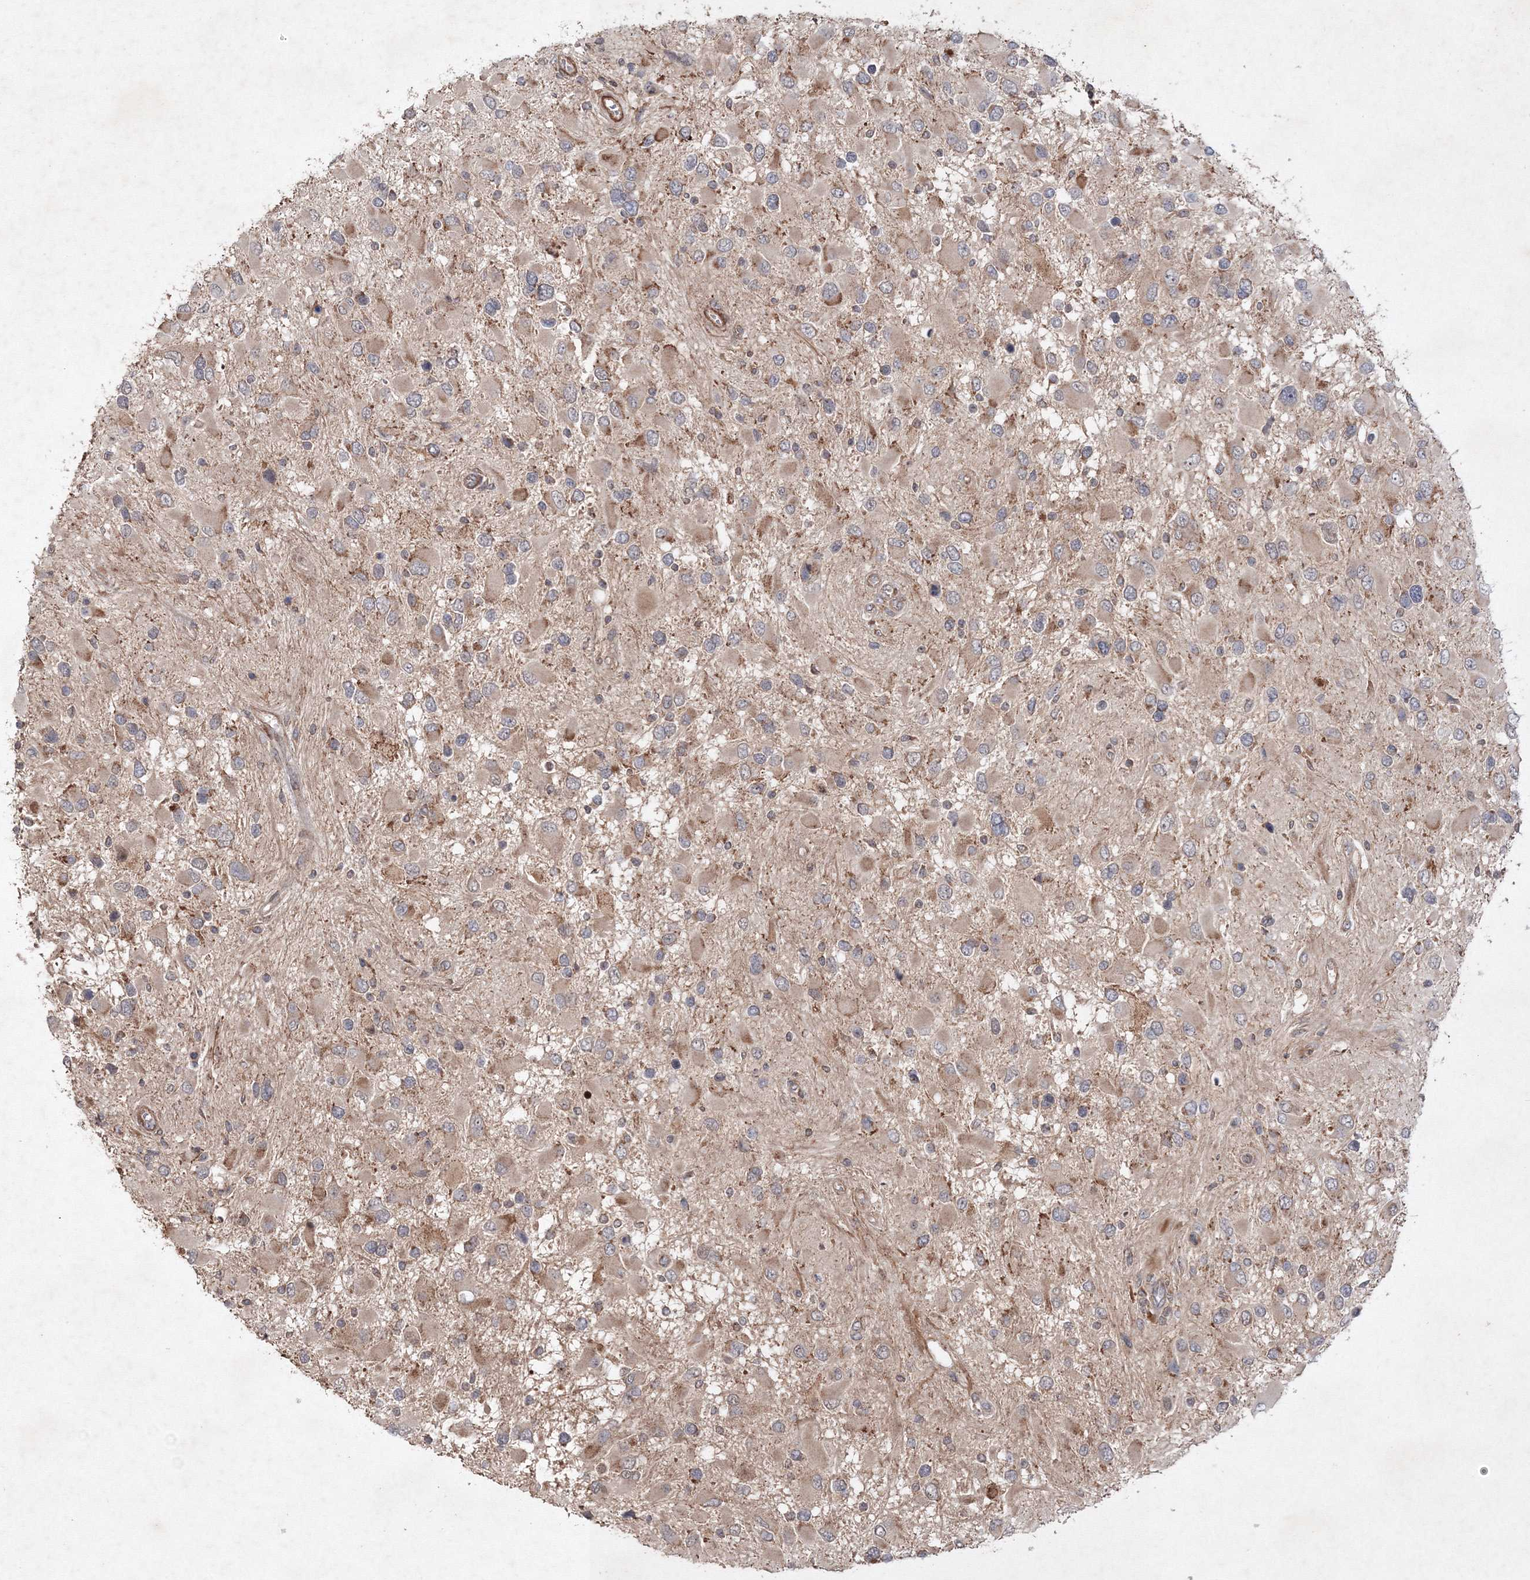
{"staining": {"intensity": "moderate", "quantity": "25%-75%", "location": "cytoplasmic/membranous"}, "tissue": "glioma", "cell_type": "Tumor cells", "image_type": "cancer", "snomed": [{"axis": "morphology", "description": "Glioma, malignant, High grade"}, {"axis": "topography", "description": "Brain"}], "caption": "Glioma was stained to show a protein in brown. There is medium levels of moderate cytoplasmic/membranous staining in approximately 25%-75% of tumor cells.", "gene": "NOA1", "patient": {"sex": "male", "age": 53}}